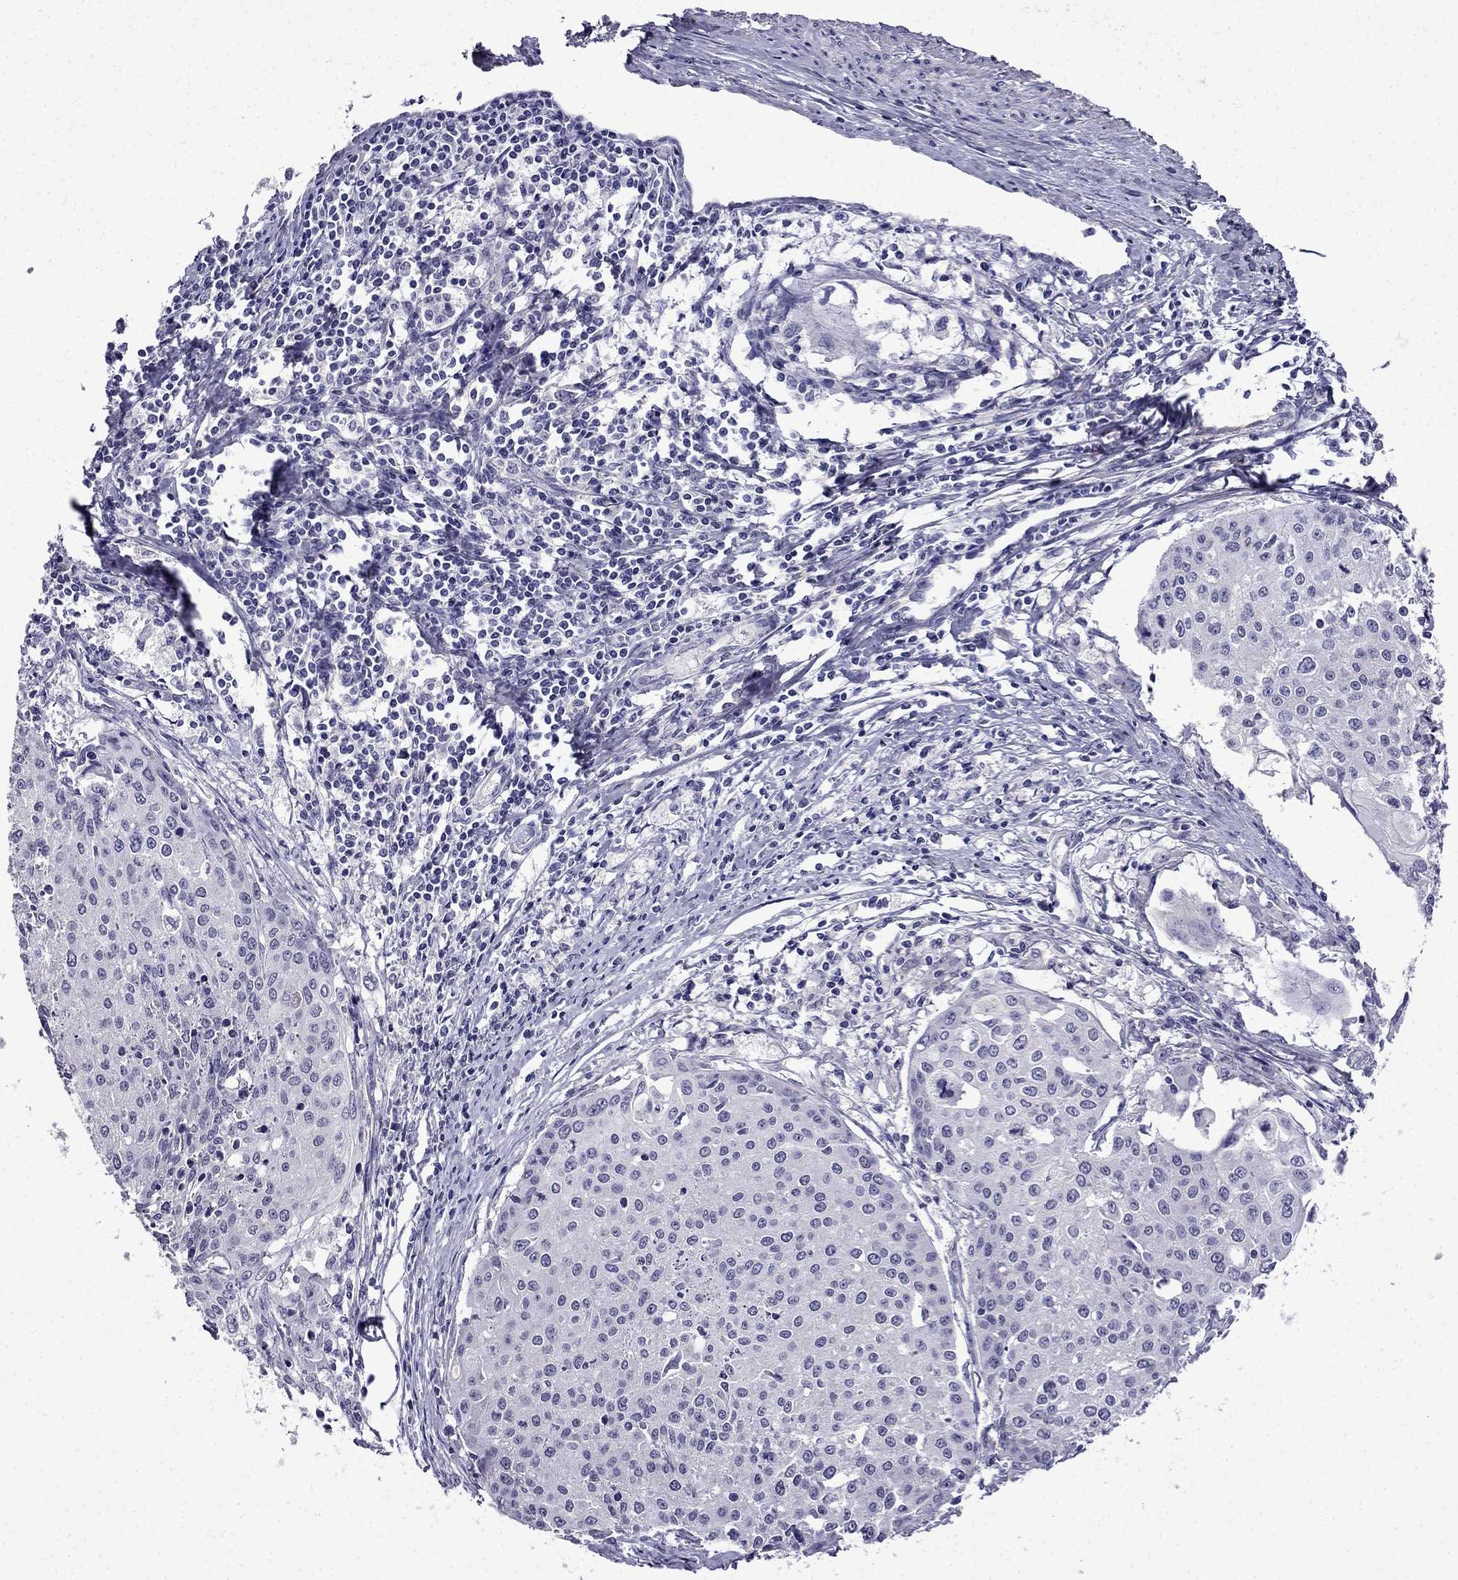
{"staining": {"intensity": "negative", "quantity": "none", "location": "none"}, "tissue": "cervical cancer", "cell_type": "Tumor cells", "image_type": "cancer", "snomed": [{"axis": "morphology", "description": "Squamous cell carcinoma, NOS"}, {"axis": "topography", "description": "Cervix"}], "caption": "High power microscopy image of an IHC histopathology image of cervical cancer (squamous cell carcinoma), revealing no significant expression in tumor cells.", "gene": "DNAH17", "patient": {"sex": "female", "age": 38}}